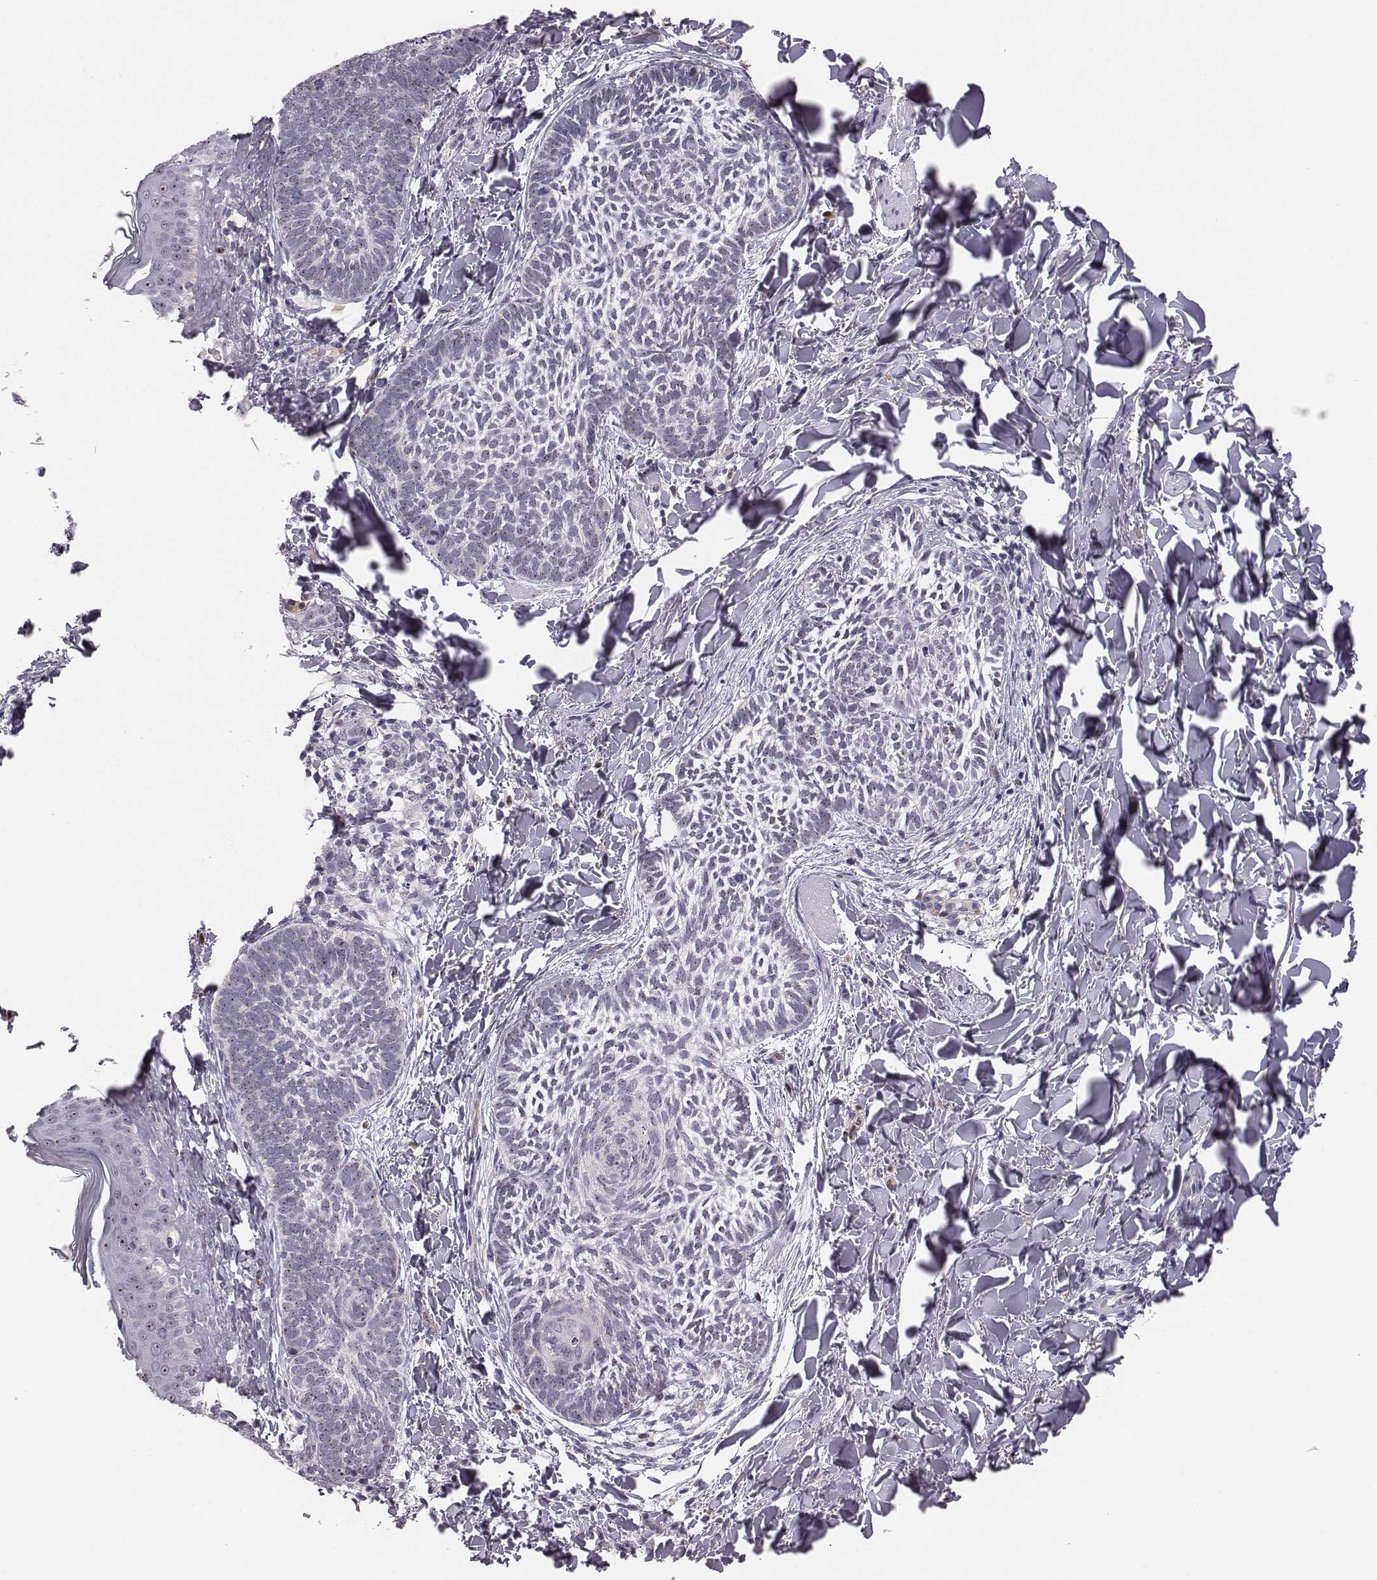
{"staining": {"intensity": "negative", "quantity": "none", "location": "none"}, "tissue": "skin cancer", "cell_type": "Tumor cells", "image_type": "cancer", "snomed": [{"axis": "morphology", "description": "Normal tissue, NOS"}, {"axis": "morphology", "description": "Basal cell carcinoma"}, {"axis": "topography", "description": "Skin"}], "caption": "High magnification brightfield microscopy of skin cancer (basal cell carcinoma) stained with DAB (3,3'-diaminobenzidine) (brown) and counterstained with hematoxylin (blue): tumor cells show no significant expression.", "gene": "NIFK", "patient": {"sex": "male", "age": 46}}